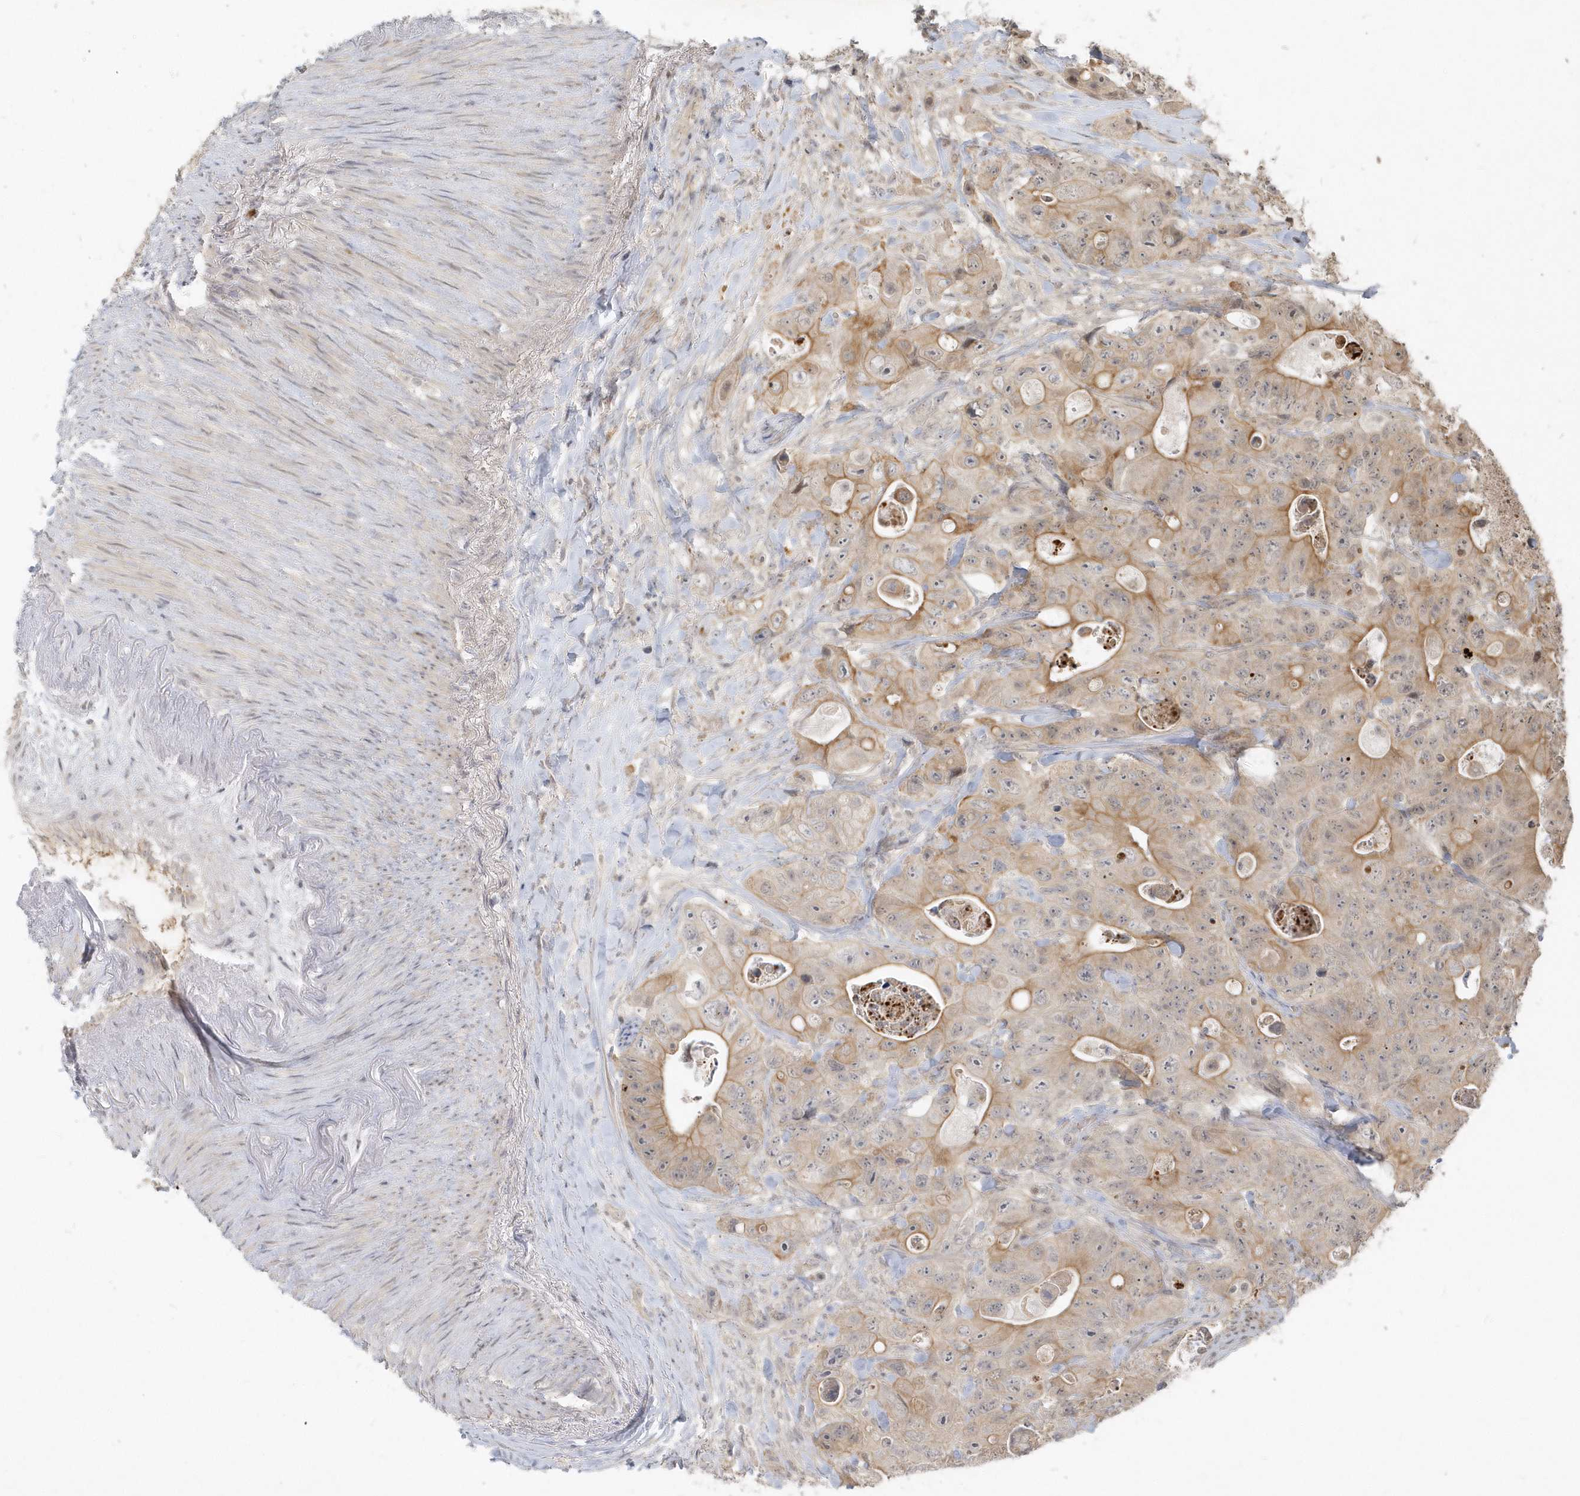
{"staining": {"intensity": "moderate", "quantity": "25%-75%", "location": "cytoplasmic/membranous"}, "tissue": "colorectal cancer", "cell_type": "Tumor cells", "image_type": "cancer", "snomed": [{"axis": "morphology", "description": "Adenocarcinoma, NOS"}, {"axis": "topography", "description": "Colon"}], "caption": "Protein expression analysis of human colorectal adenocarcinoma reveals moderate cytoplasmic/membranous expression in about 25%-75% of tumor cells.", "gene": "BOD1", "patient": {"sex": "female", "age": 46}}